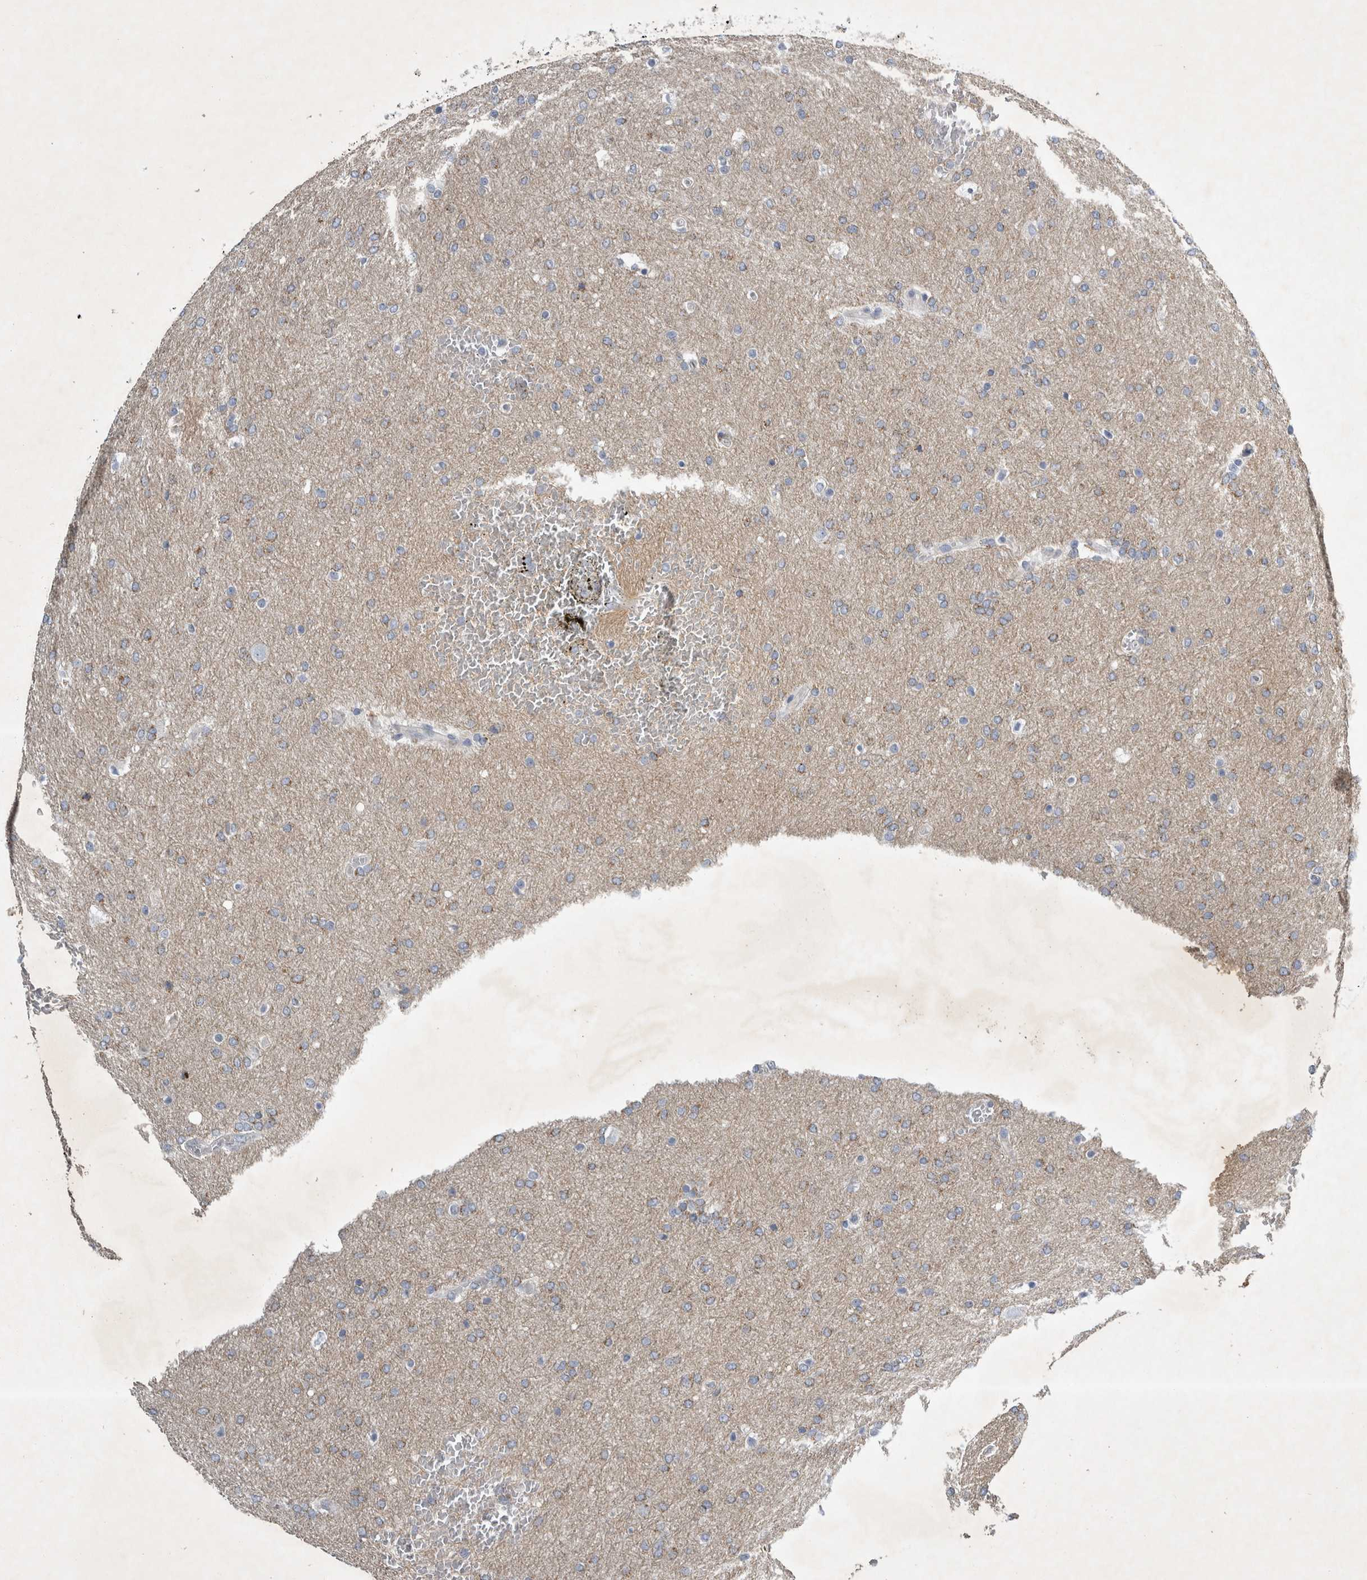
{"staining": {"intensity": "weak", "quantity": "25%-75%", "location": "cytoplasmic/membranous"}, "tissue": "glioma", "cell_type": "Tumor cells", "image_type": "cancer", "snomed": [{"axis": "morphology", "description": "Glioma, malignant, Low grade"}, {"axis": "topography", "description": "Brain"}], "caption": "Human malignant low-grade glioma stained with a protein marker shows weak staining in tumor cells.", "gene": "FXYD7", "patient": {"sex": "female", "age": 37}}